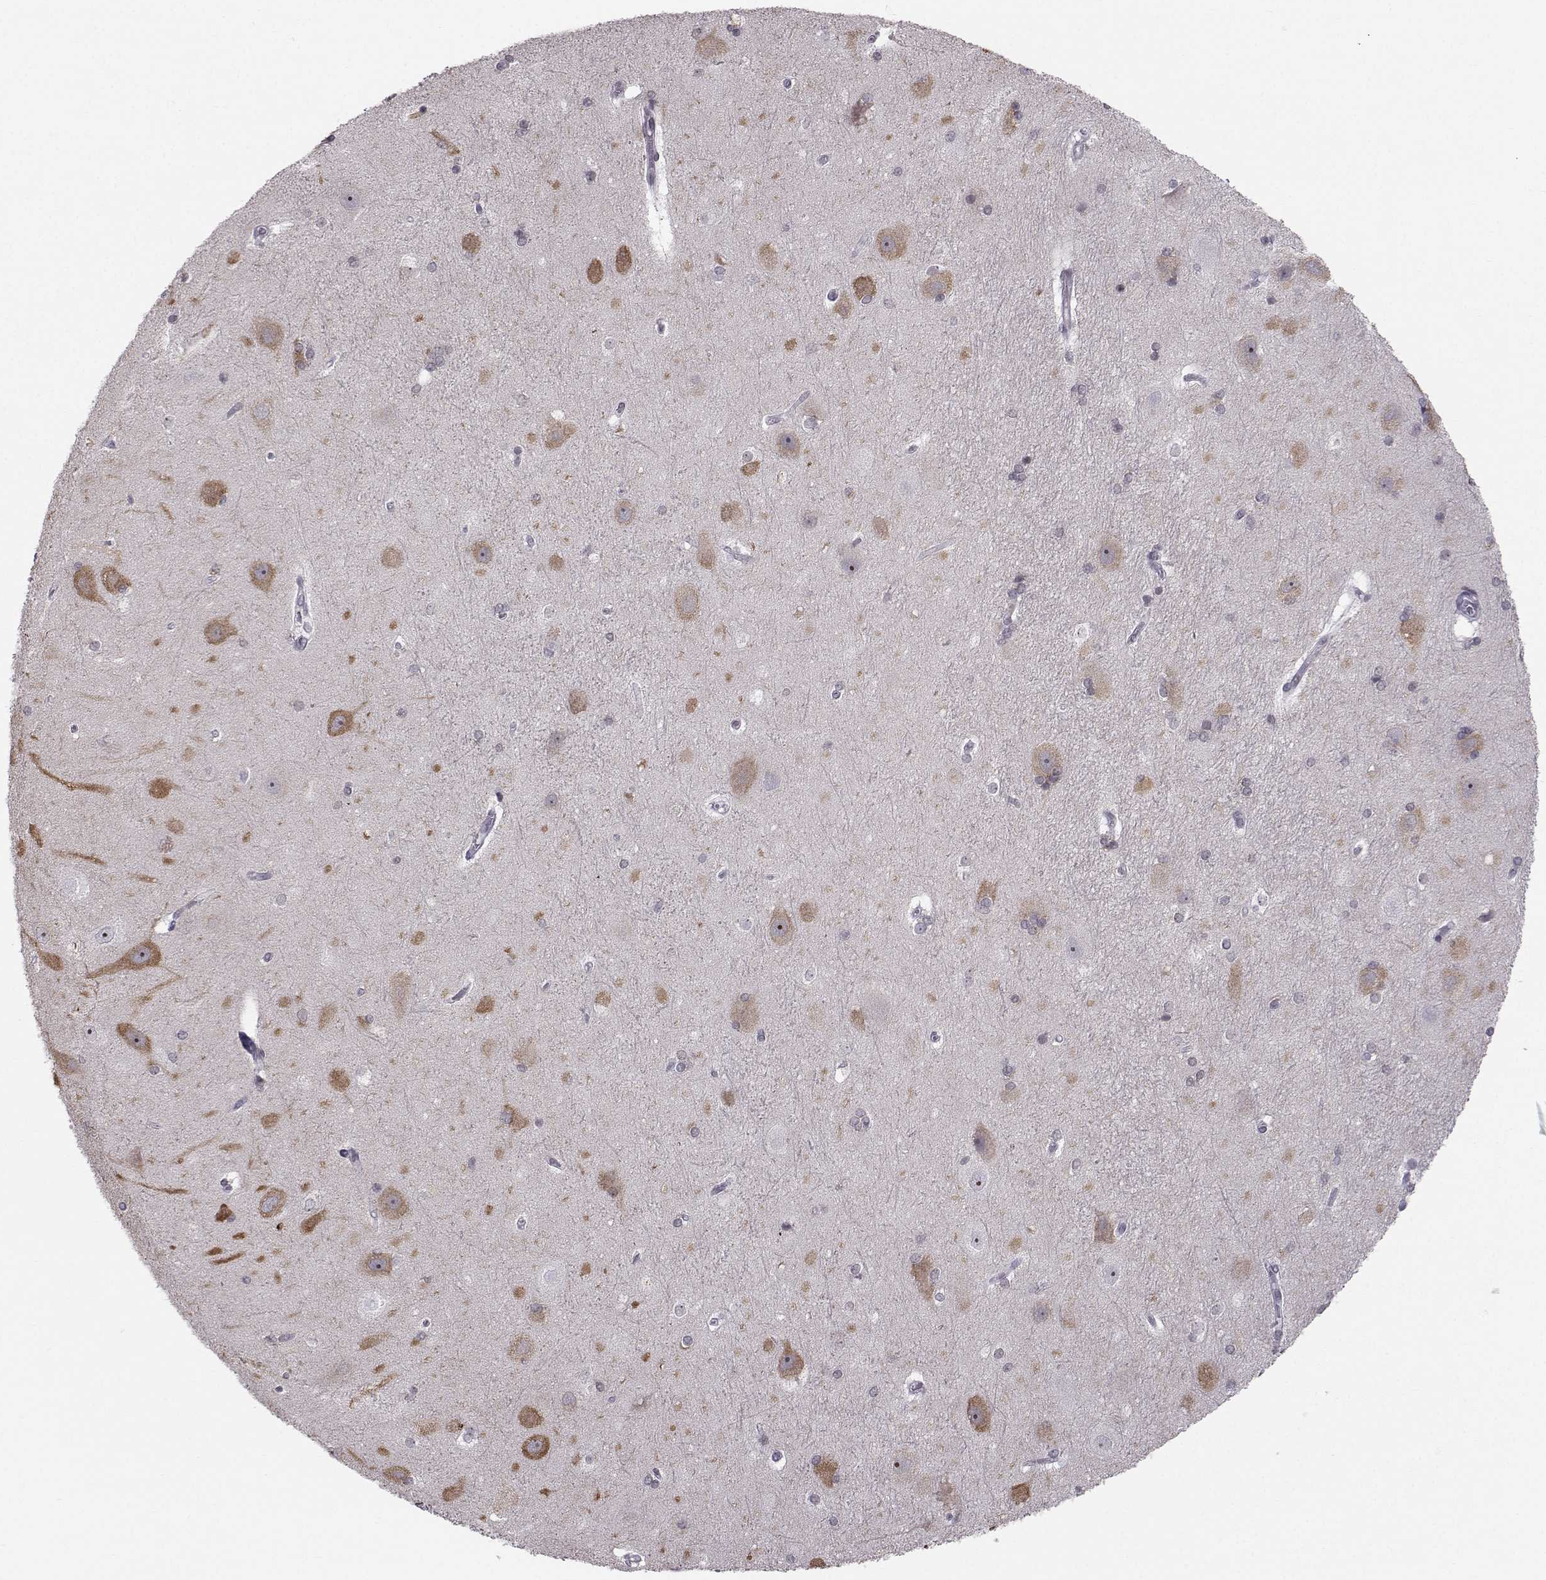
{"staining": {"intensity": "negative", "quantity": "none", "location": "none"}, "tissue": "hippocampus", "cell_type": "Glial cells", "image_type": "normal", "snomed": [{"axis": "morphology", "description": "Normal tissue, NOS"}, {"axis": "topography", "description": "Cerebral cortex"}, {"axis": "topography", "description": "Hippocampus"}], "caption": "Unremarkable hippocampus was stained to show a protein in brown. There is no significant staining in glial cells. (DAB (3,3'-diaminobenzidine) immunohistochemistry (IHC), high magnification).", "gene": "MARCHF4", "patient": {"sex": "female", "age": 19}}